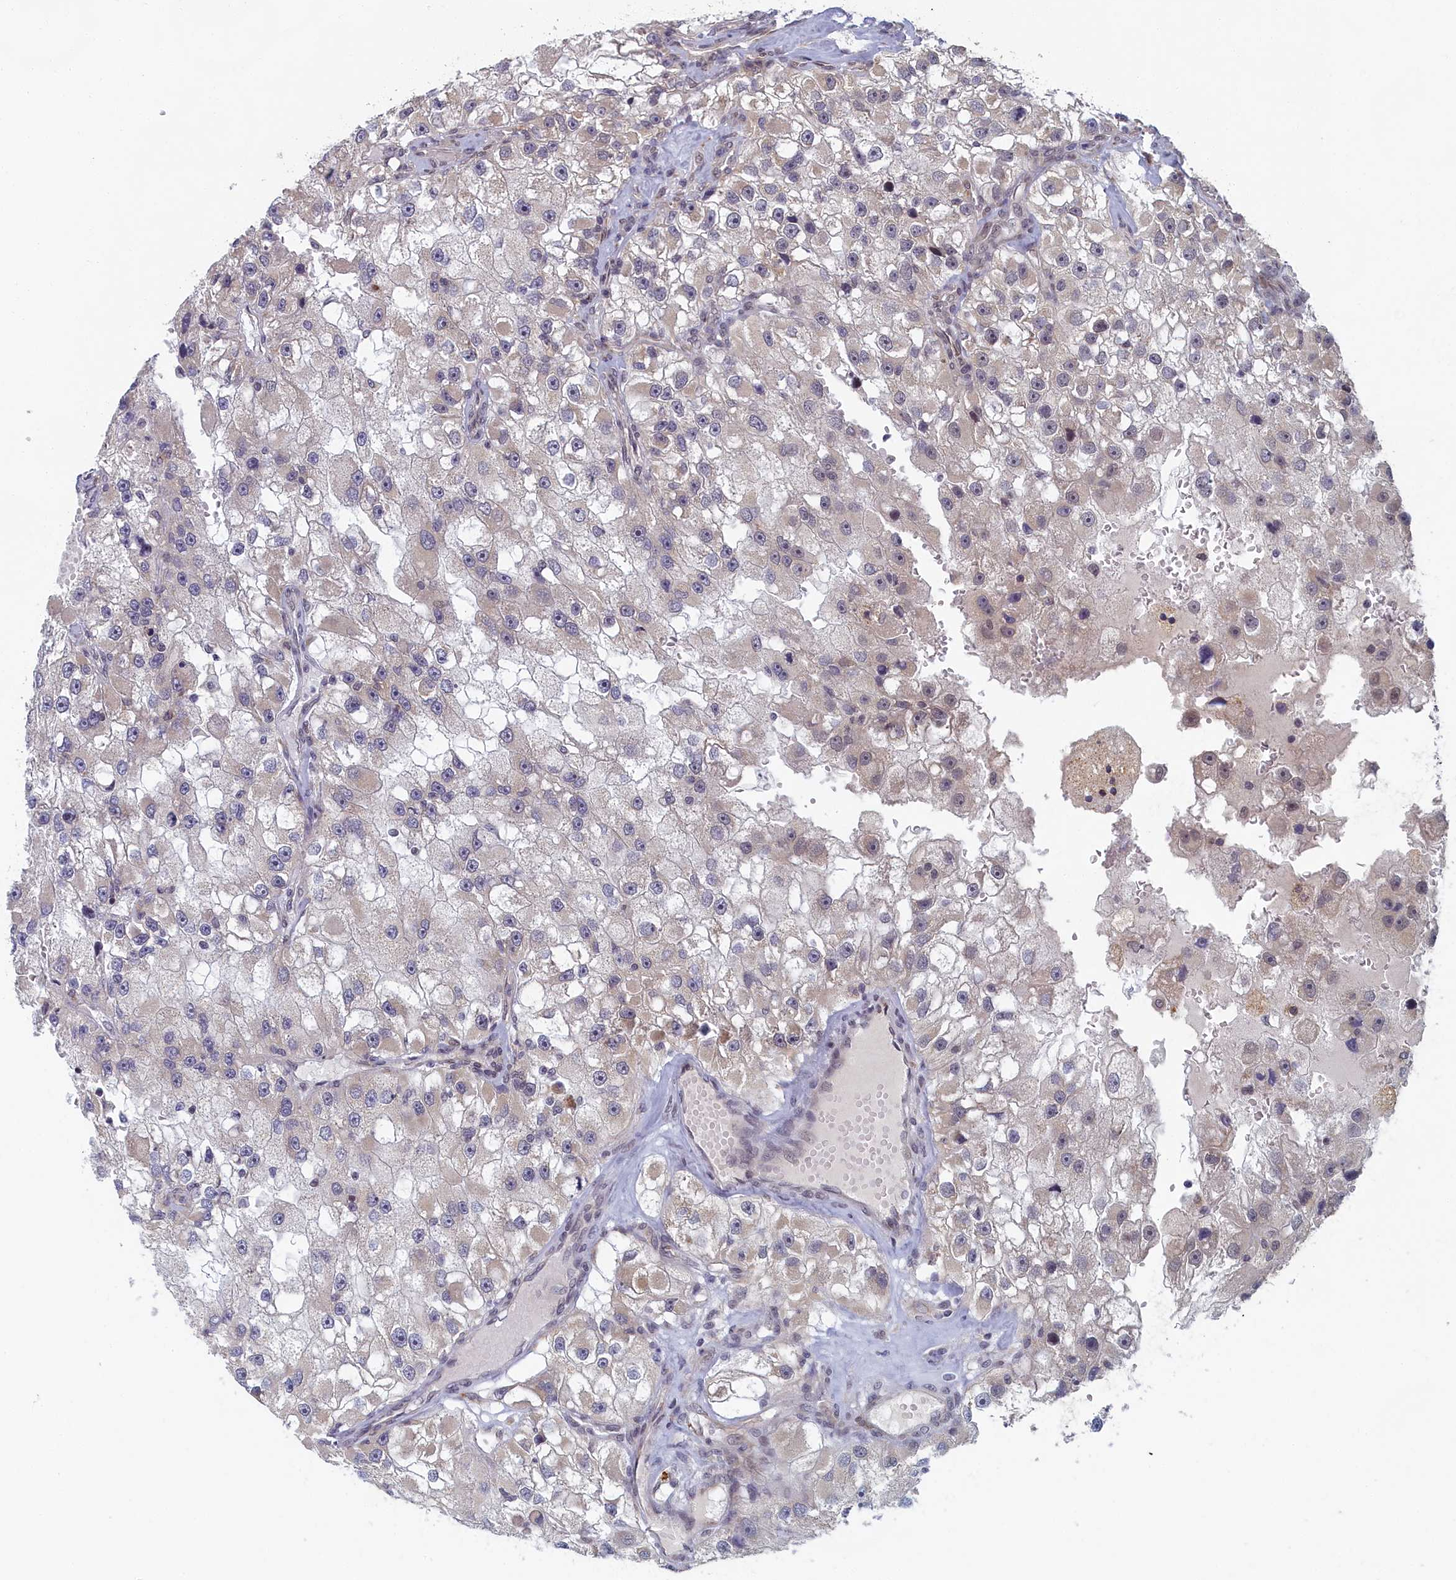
{"staining": {"intensity": "negative", "quantity": "none", "location": "none"}, "tissue": "renal cancer", "cell_type": "Tumor cells", "image_type": "cancer", "snomed": [{"axis": "morphology", "description": "Adenocarcinoma, NOS"}, {"axis": "topography", "description": "Kidney"}], "caption": "Renal cancer stained for a protein using immunohistochemistry displays no expression tumor cells.", "gene": "DNAJC17", "patient": {"sex": "male", "age": 63}}